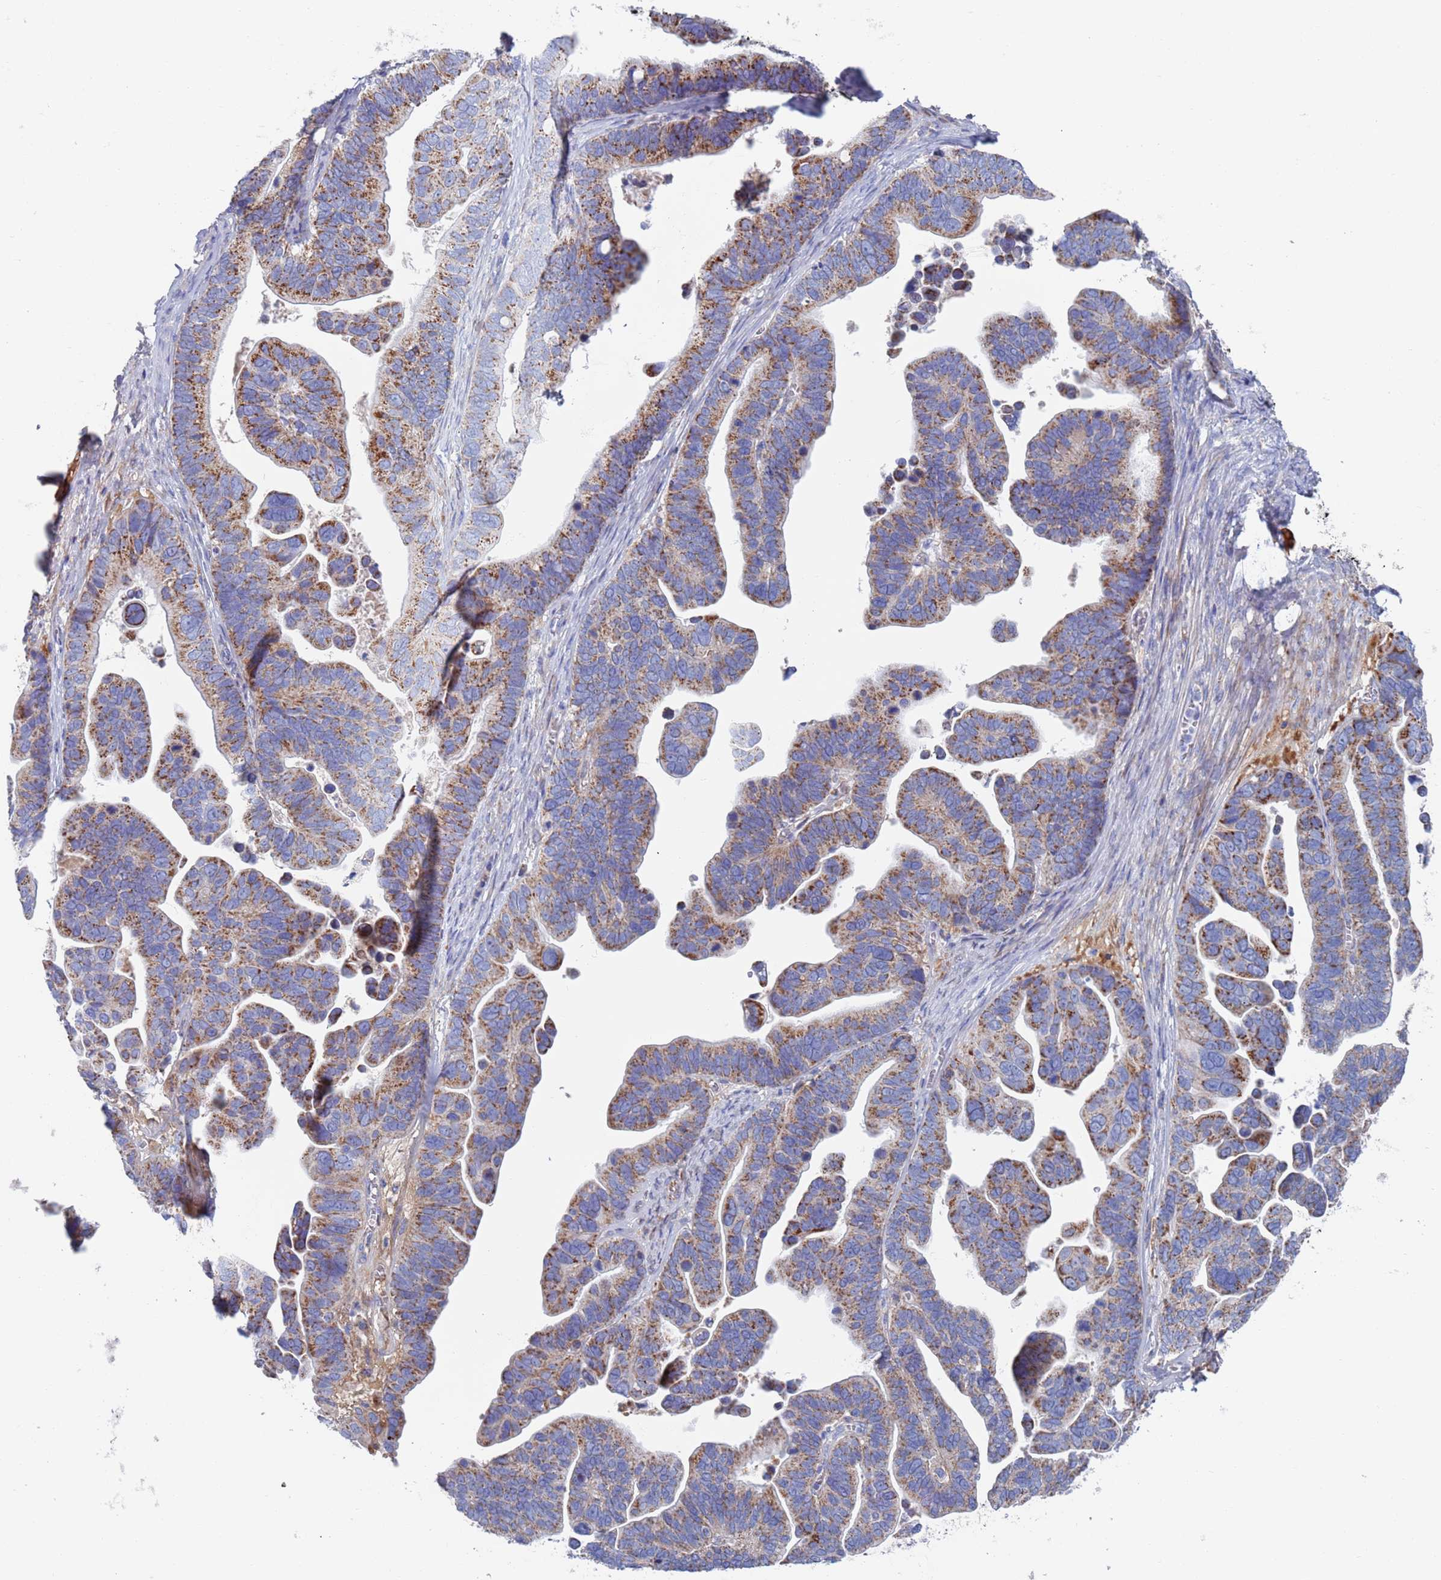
{"staining": {"intensity": "moderate", "quantity": ">75%", "location": "cytoplasmic/membranous"}, "tissue": "ovarian cancer", "cell_type": "Tumor cells", "image_type": "cancer", "snomed": [{"axis": "morphology", "description": "Cystadenocarcinoma, serous, NOS"}, {"axis": "topography", "description": "Ovary"}], "caption": "Protein expression by immunohistochemistry demonstrates moderate cytoplasmic/membranous positivity in about >75% of tumor cells in ovarian serous cystadenocarcinoma.", "gene": "MRPL22", "patient": {"sex": "female", "age": 56}}